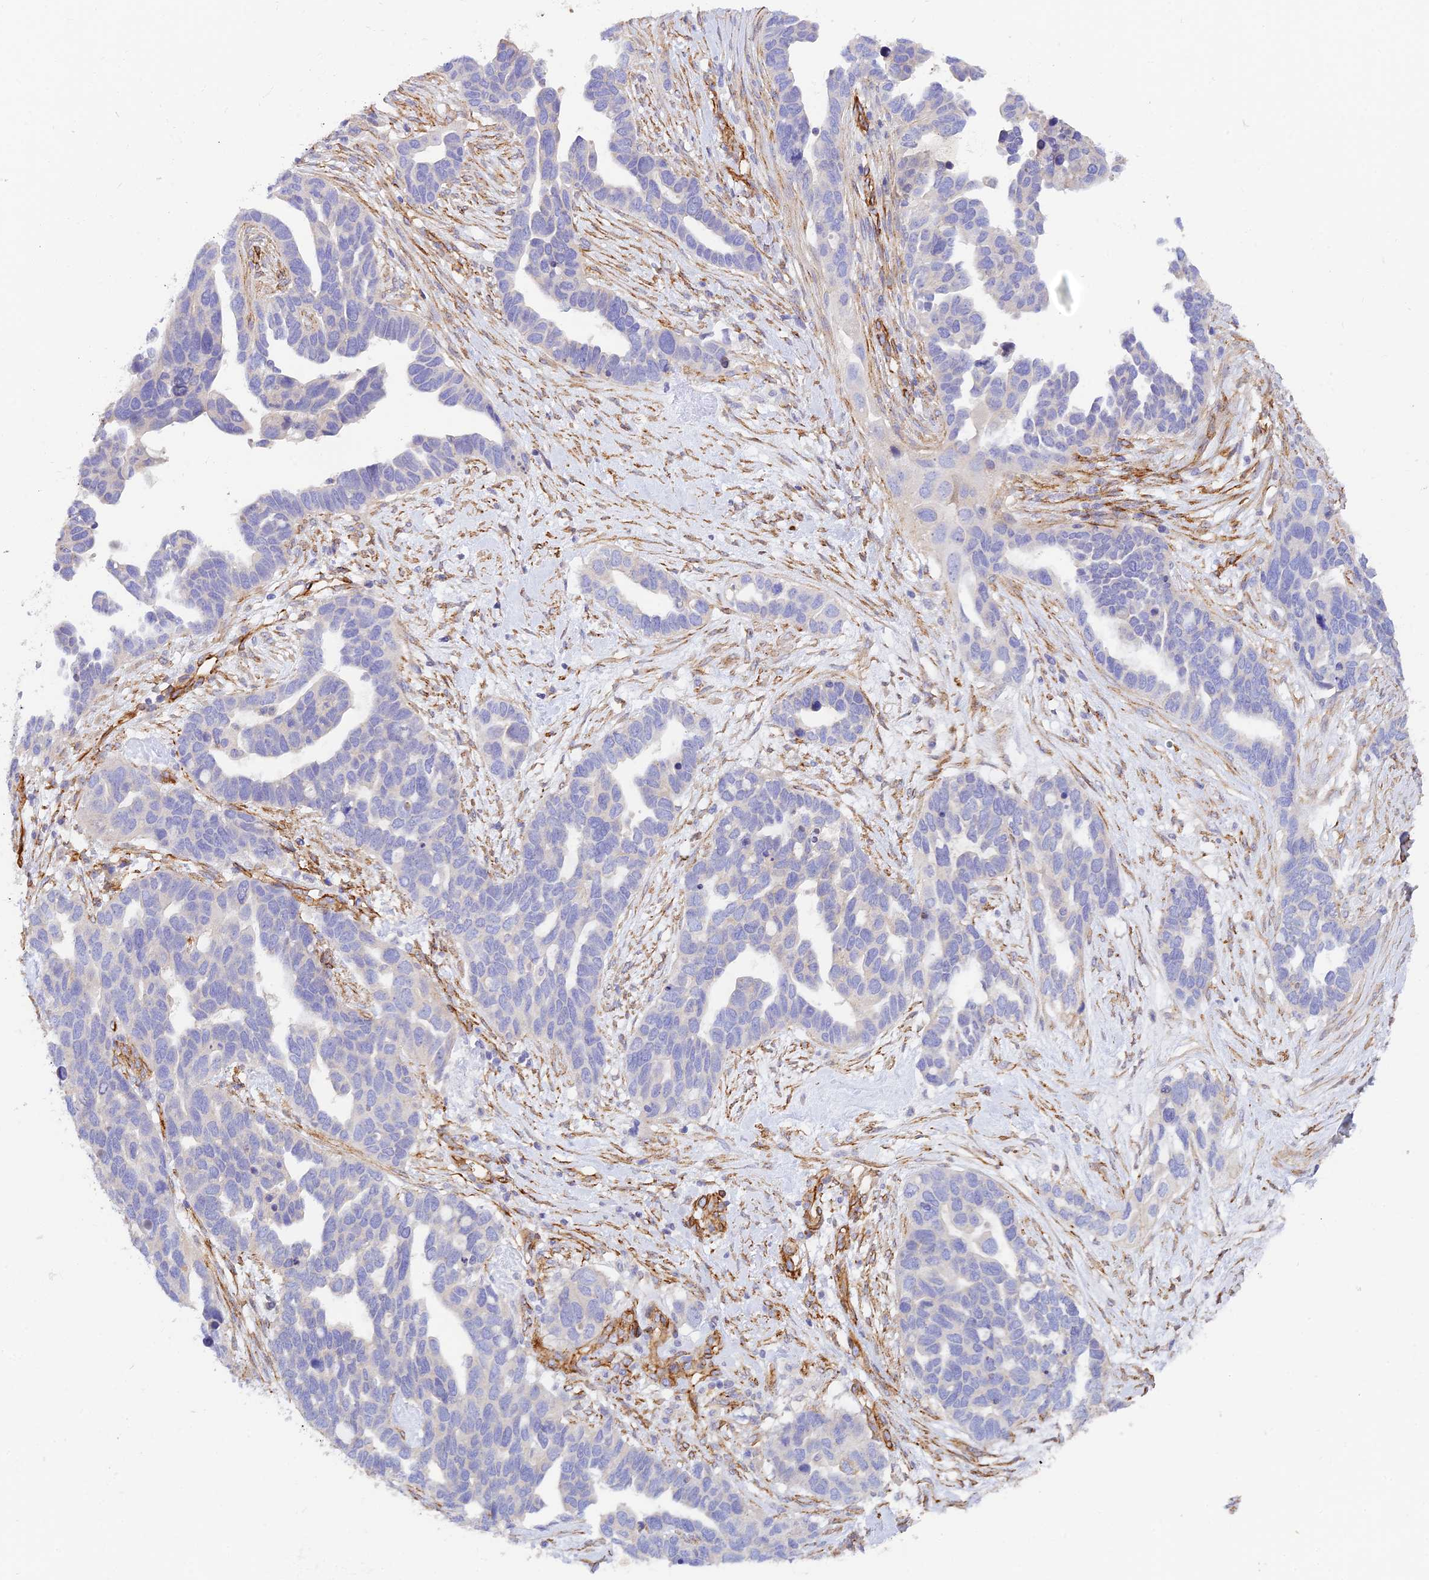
{"staining": {"intensity": "negative", "quantity": "none", "location": "none"}, "tissue": "ovarian cancer", "cell_type": "Tumor cells", "image_type": "cancer", "snomed": [{"axis": "morphology", "description": "Cystadenocarcinoma, serous, NOS"}, {"axis": "topography", "description": "Ovary"}], "caption": "High magnification brightfield microscopy of ovarian cancer (serous cystadenocarcinoma) stained with DAB (3,3'-diaminobenzidine) (brown) and counterstained with hematoxylin (blue): tumor cells show no significant staining.", "gene": "MYO9A", "patient": {"sex": "female", "age": 54}}